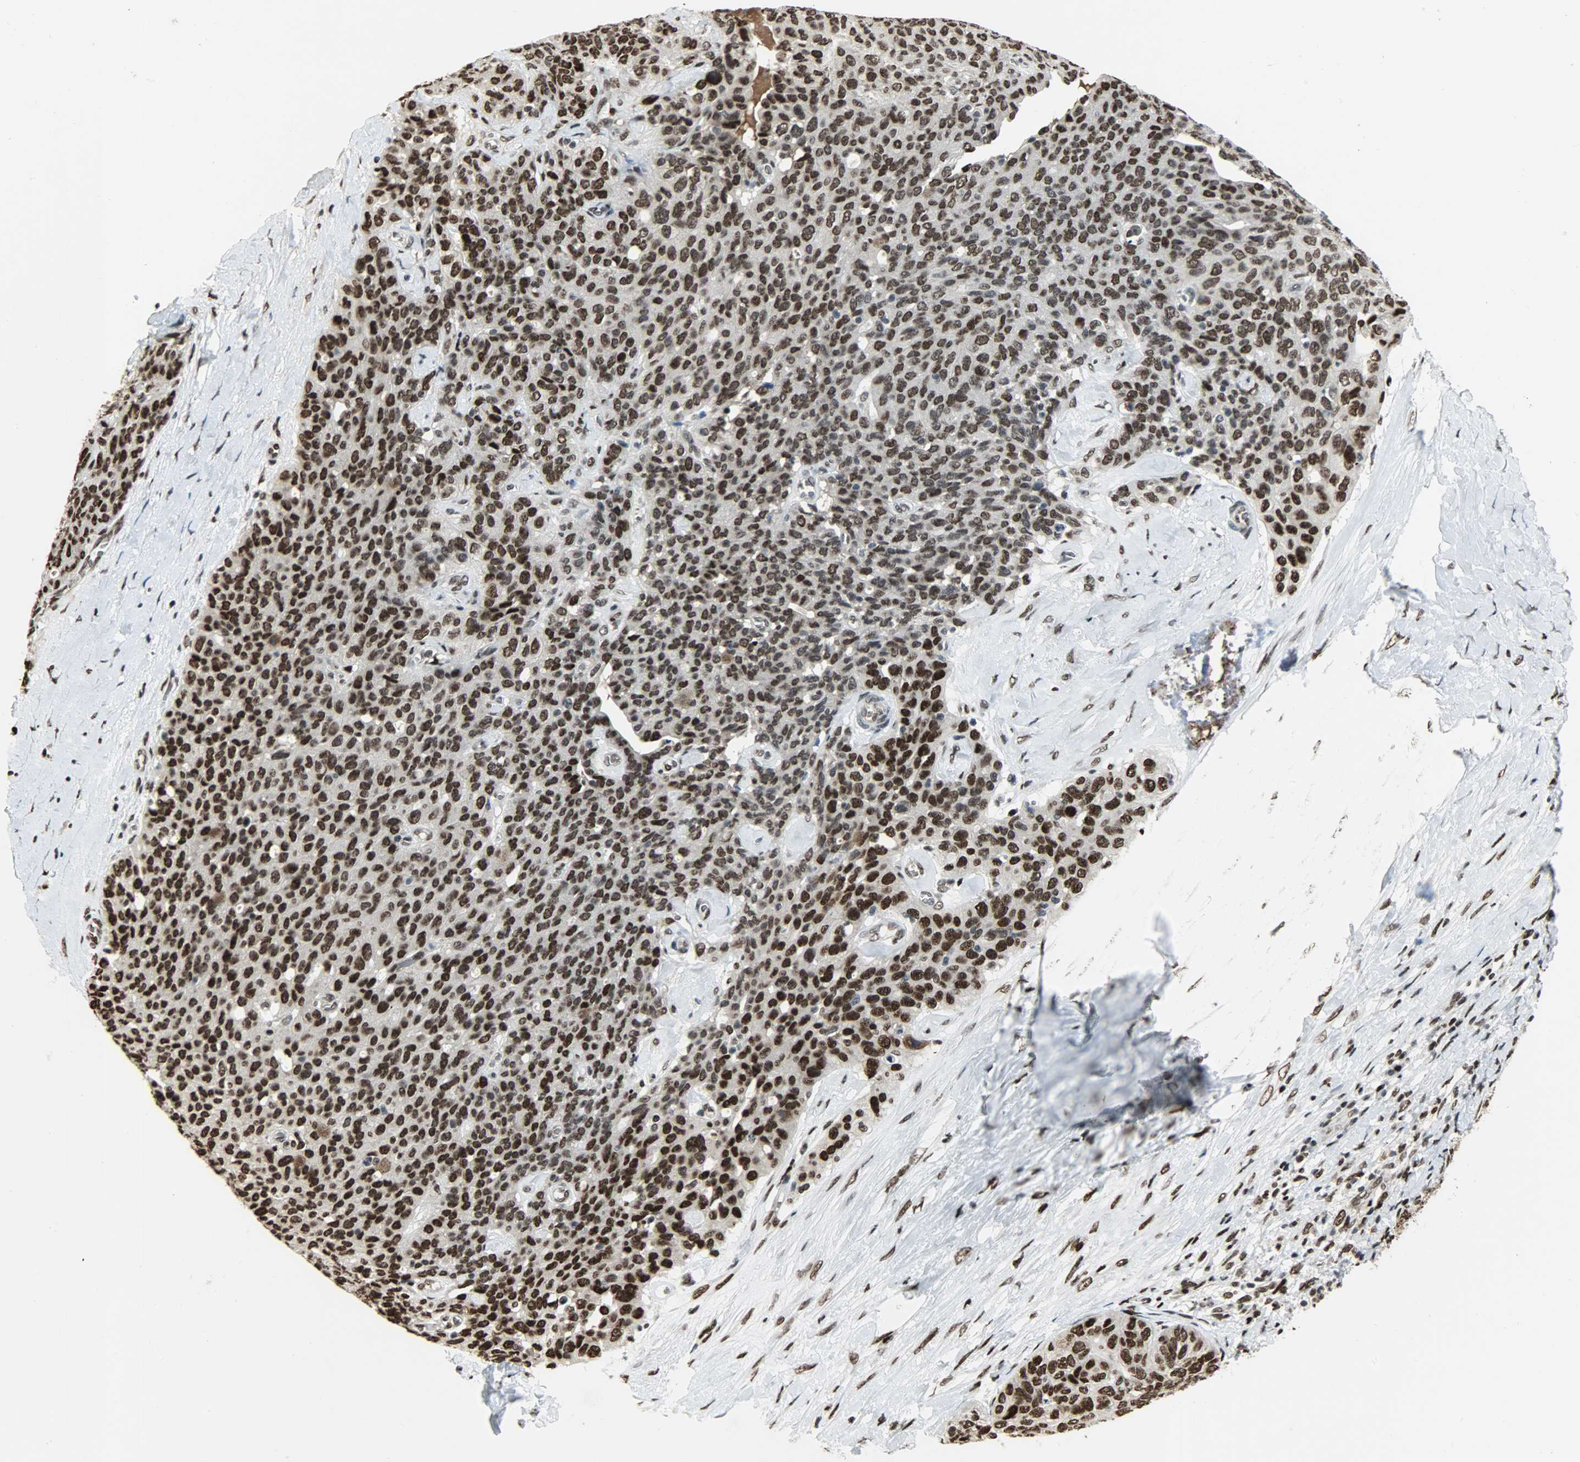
{"staining": {"intensity": "strong", "quantity": ">75%", "location": "nuclear"}, "tissue": "ovarian cancer", "cell_type": "Tumor cells", "image_type": "cancer", "snomed": [{"axis": "morphology", "description": "Carcinoma, endometroid"}, {"axis": "topography", "description": "Ovary"}], "caption": "Immunohistochemistry (IHC) (DAB) staining of human ovarian cancer (endometroid carcinoma) shows strong nuclear protein staining in about >75% of tumor cells.", "gene": "SNAI1", "patient": {"sex": "female", "age": 60}}